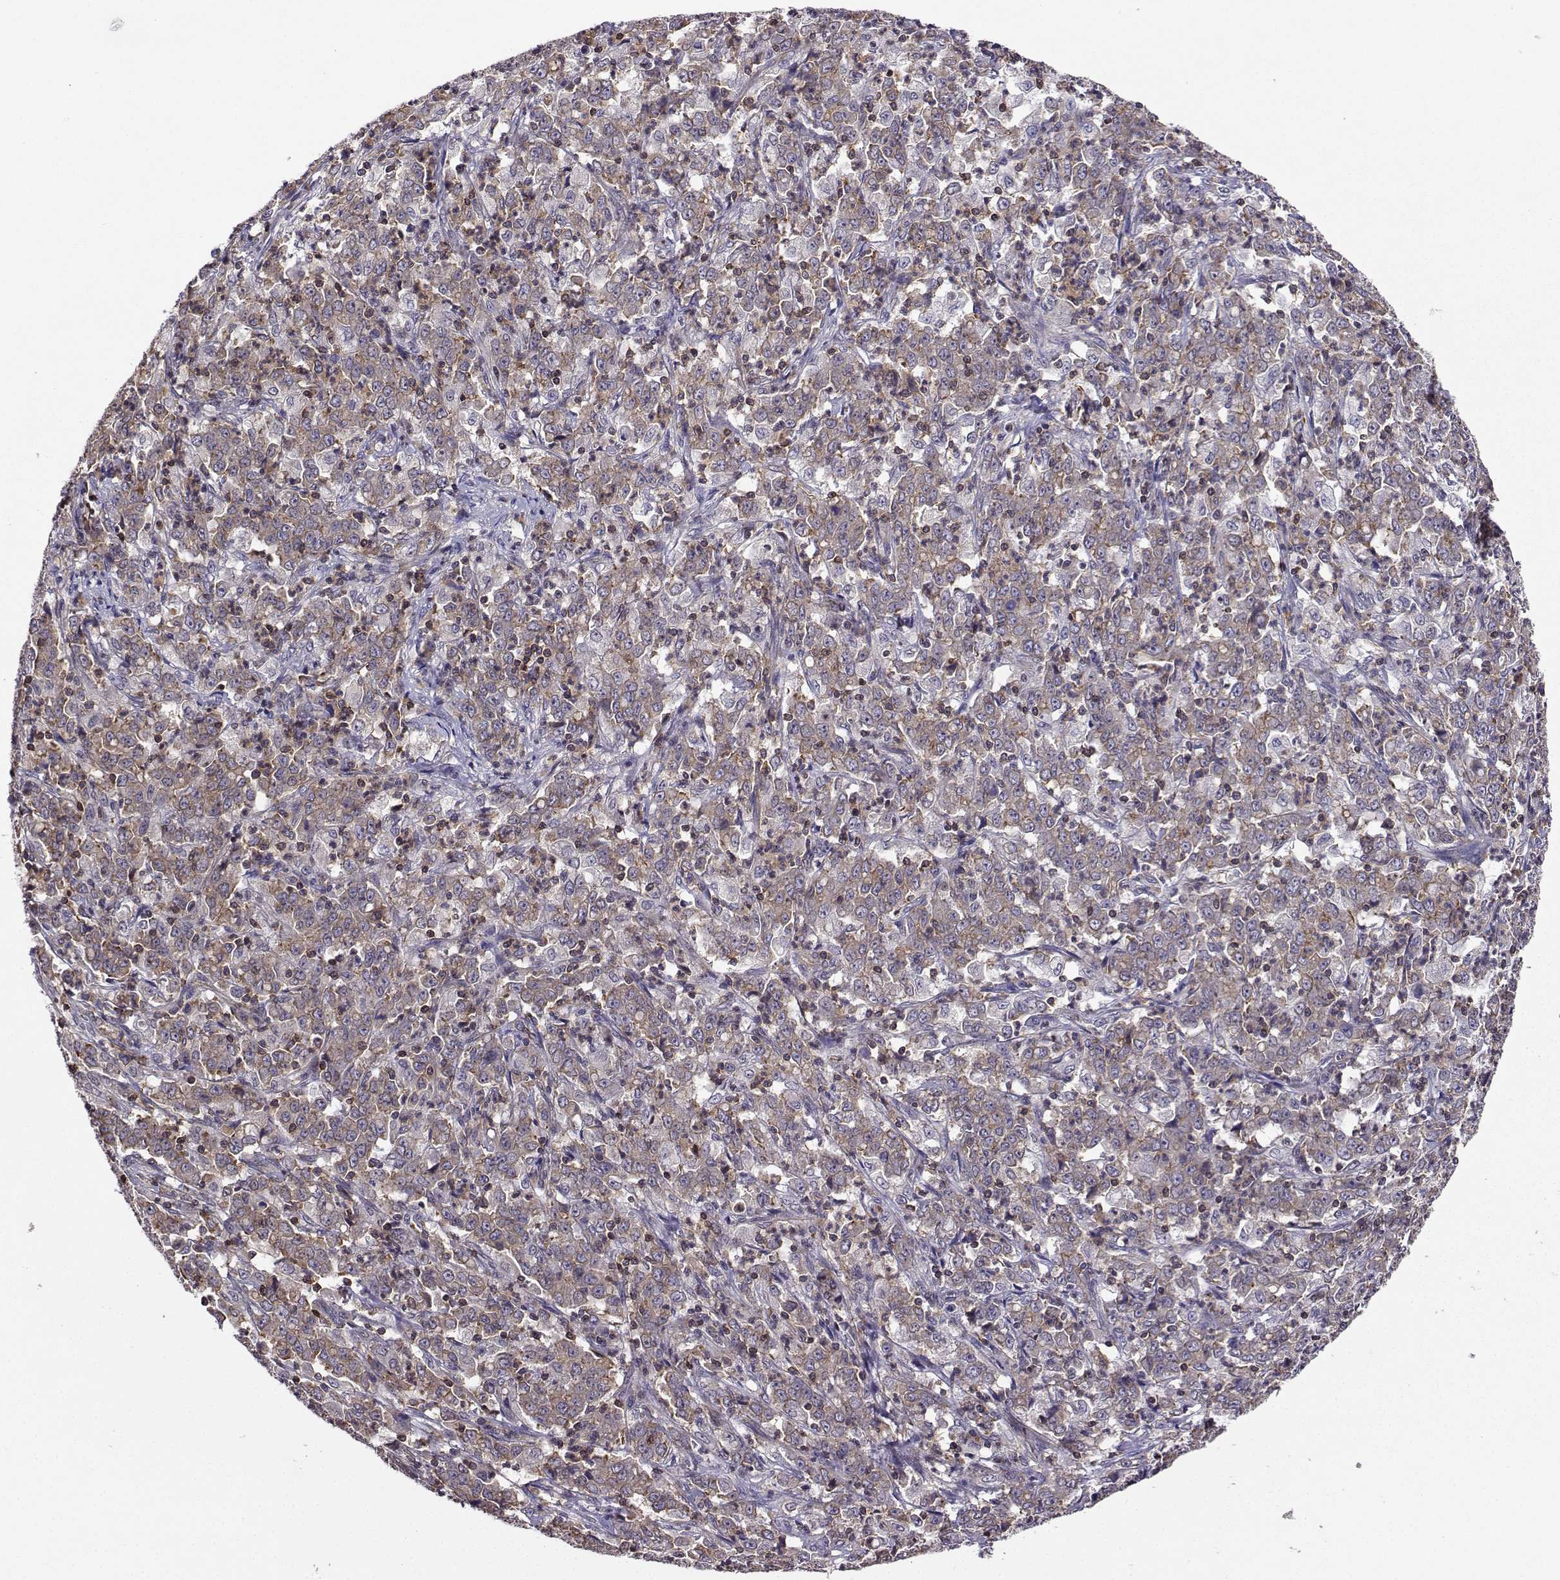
{"staining": {"intensity": "weak", "quantity": "25%-75%", "location": "cytoplasmic/membranous"}, "tissue": "stomach cancer", "cell_type": "Tumor cells", "image_type": "cancer", "snomed": [{"axis": "morphology", "description": "Adenocarcinoma, NOS"}, {"axis": "topography", "description": "Stomach, lower"}], "caption": "Human adenocarcinoma (stomach) stained for a protein (brown) shows weak cytoplasmic/membranous positive positivity in approximately 25%-75% of tumor cells.", "gene": "ITGB8", "patient": {"sex": "female", "age": 71}}